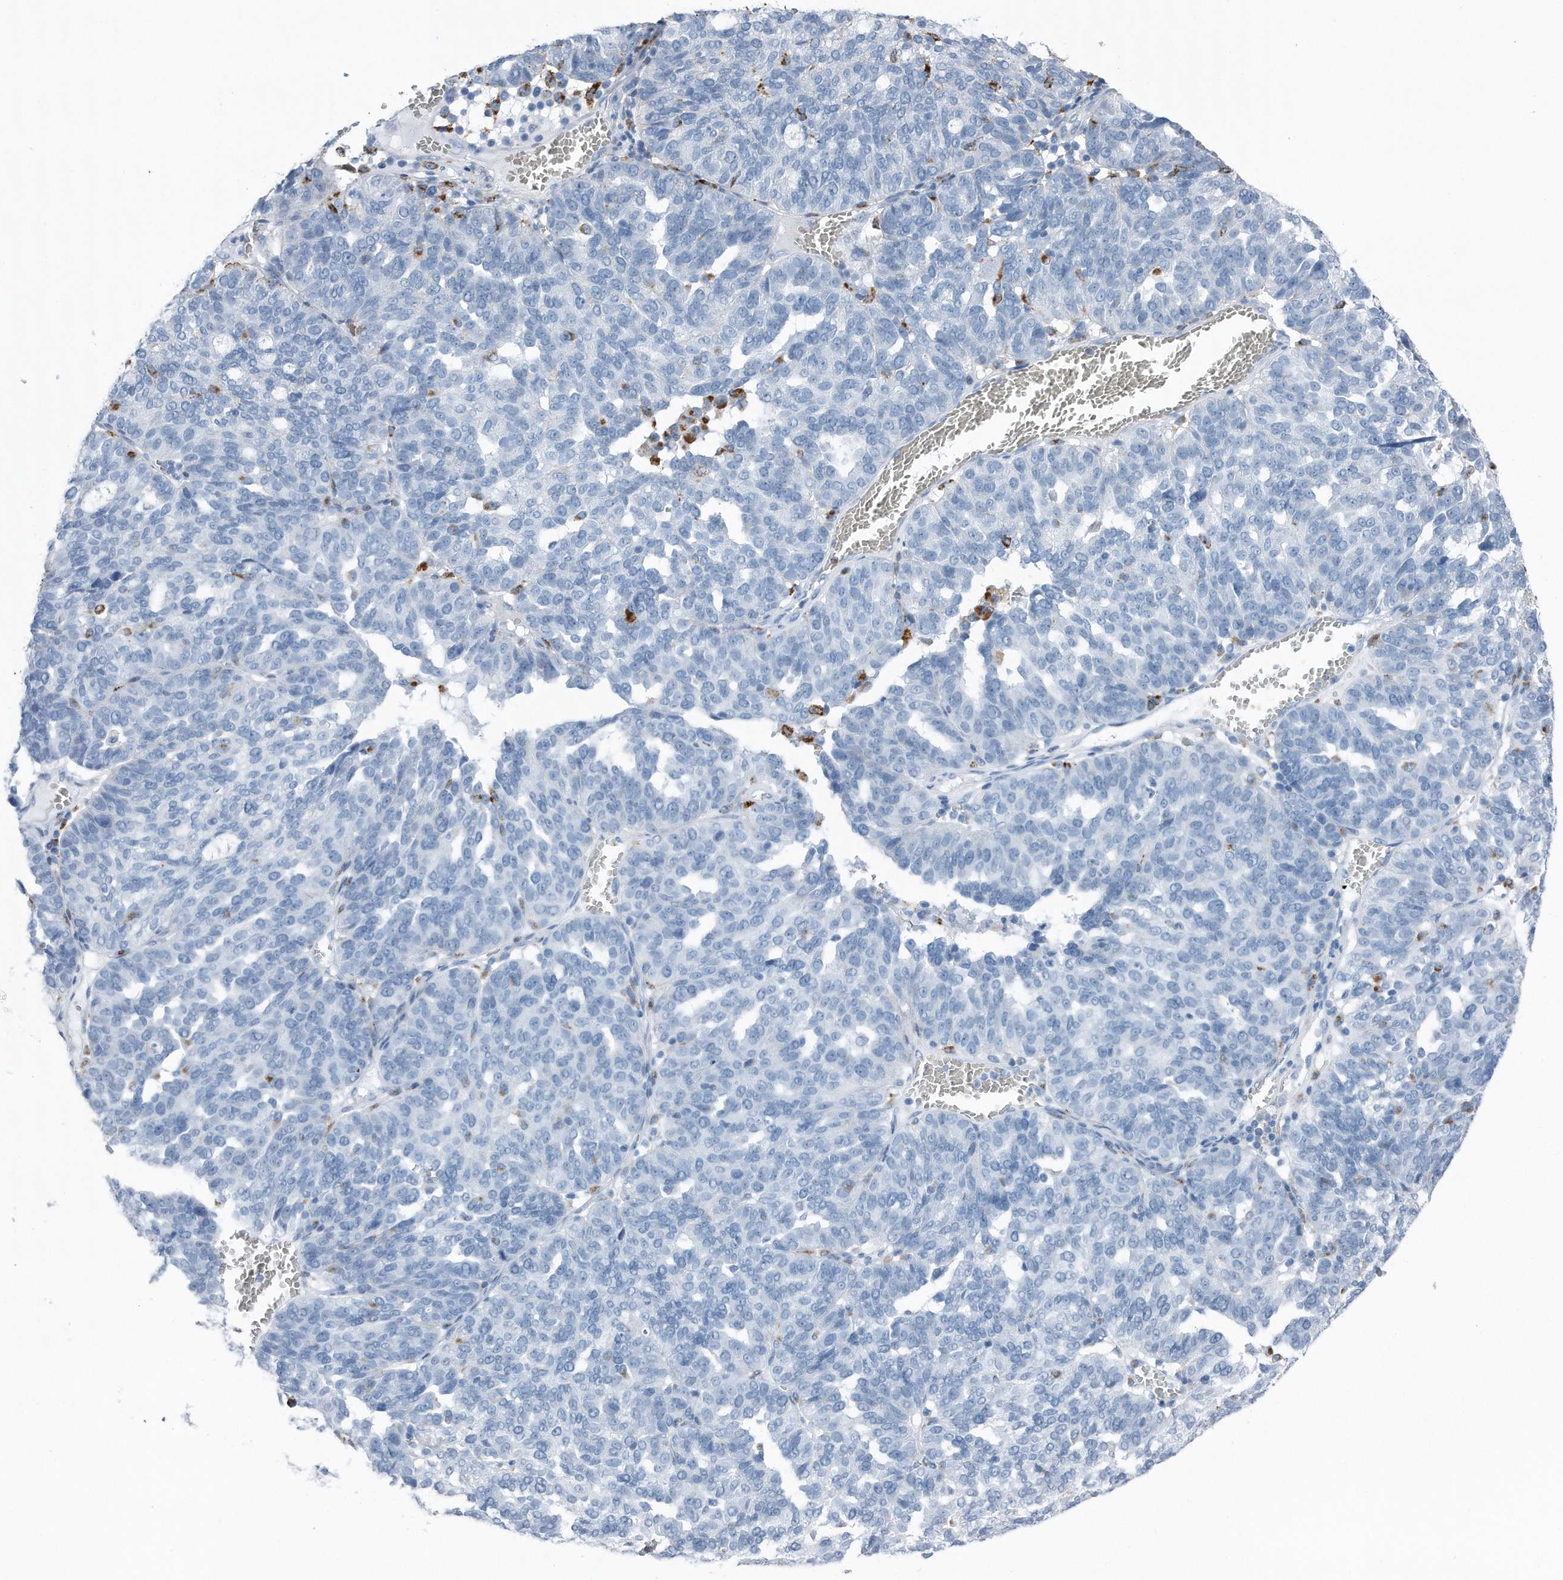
{"staining": {"intensity": "negative", "quantity": "none", "location": "none"}, "tissue": "ovarian cancer", "cell_type": "Tumor cells", "image_type": "cancer", "snomed": [{"axis": "morphology", "description": "Cystadenocarcinoma, serous, NOS"}, {"axis": "topography", "description": "Ovary"}], "caption": "This is an immunohistochemistry (IHC) micrograph of ovarian cancer (serous cystadenocarcinoma). There is no positivity in tumor cells.", "gene": "ZNF772", "patient": {"sex": "female", "age": 59}}